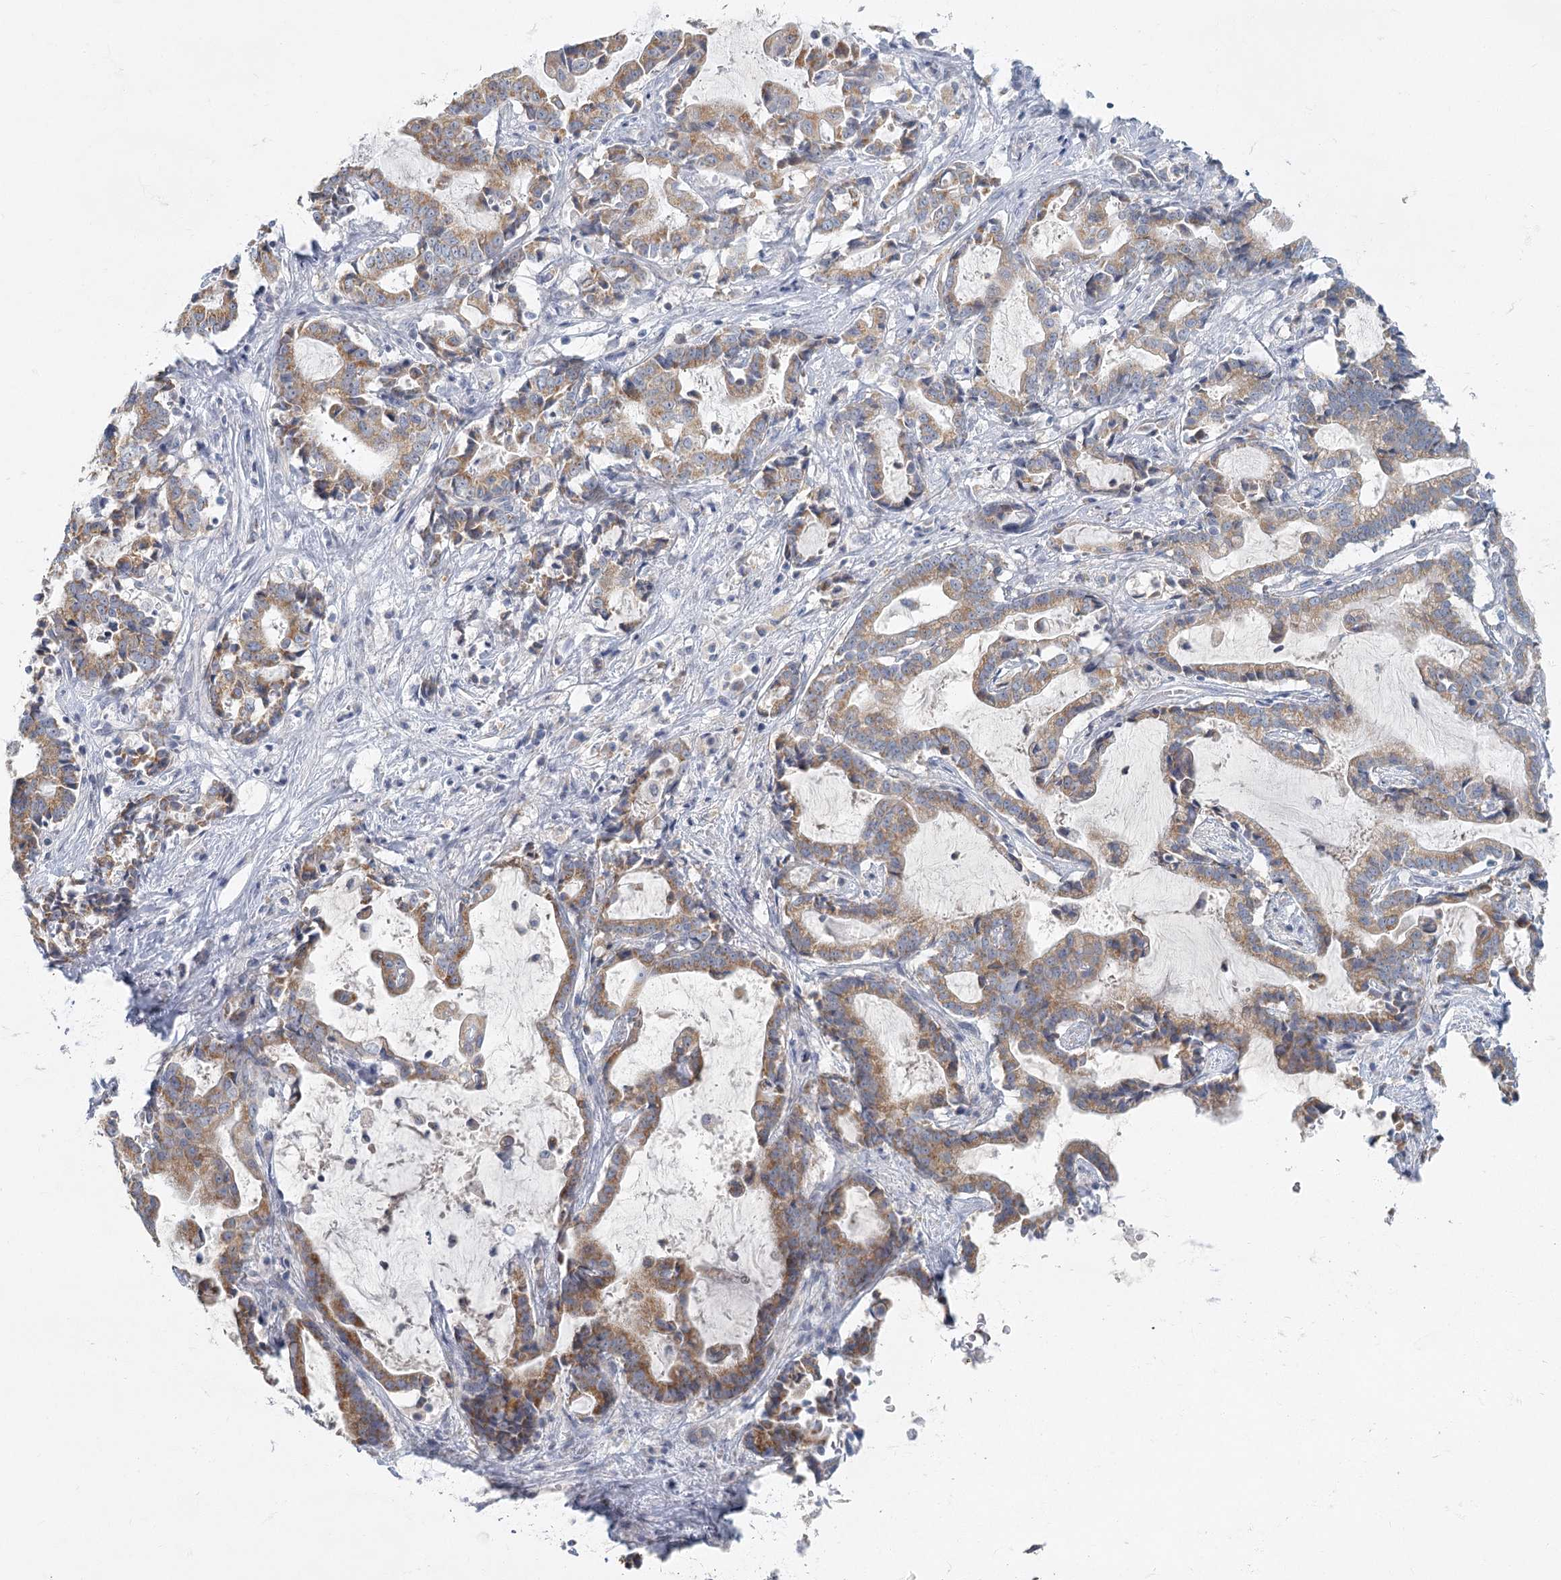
{"staining": {"intensity": "moderate", "quantity": ">75%", "location": "cytoplasmic/membranous"}, "tissue": "liver cancer", "cell_type": "Tumor cells", "image_type": "cancer", "snomed": [{"axis": "morphology", "description": "Cholangiocarcinoma"}, {"axis": "topography", "description": "Liver"}], "caption": "IHC photomicrograph of neoplastic tissue: human liver cholangiocarcinoma stained using immunohistochemistry reveals medium levels of moderate protein expression localized specifically in the cytoplasmic/membranous of tumor cells, appearing as a cytoplasmic/membranous brown color.", "gene": "FAM110C", "patient": {"sex": "male", "age": 57}}